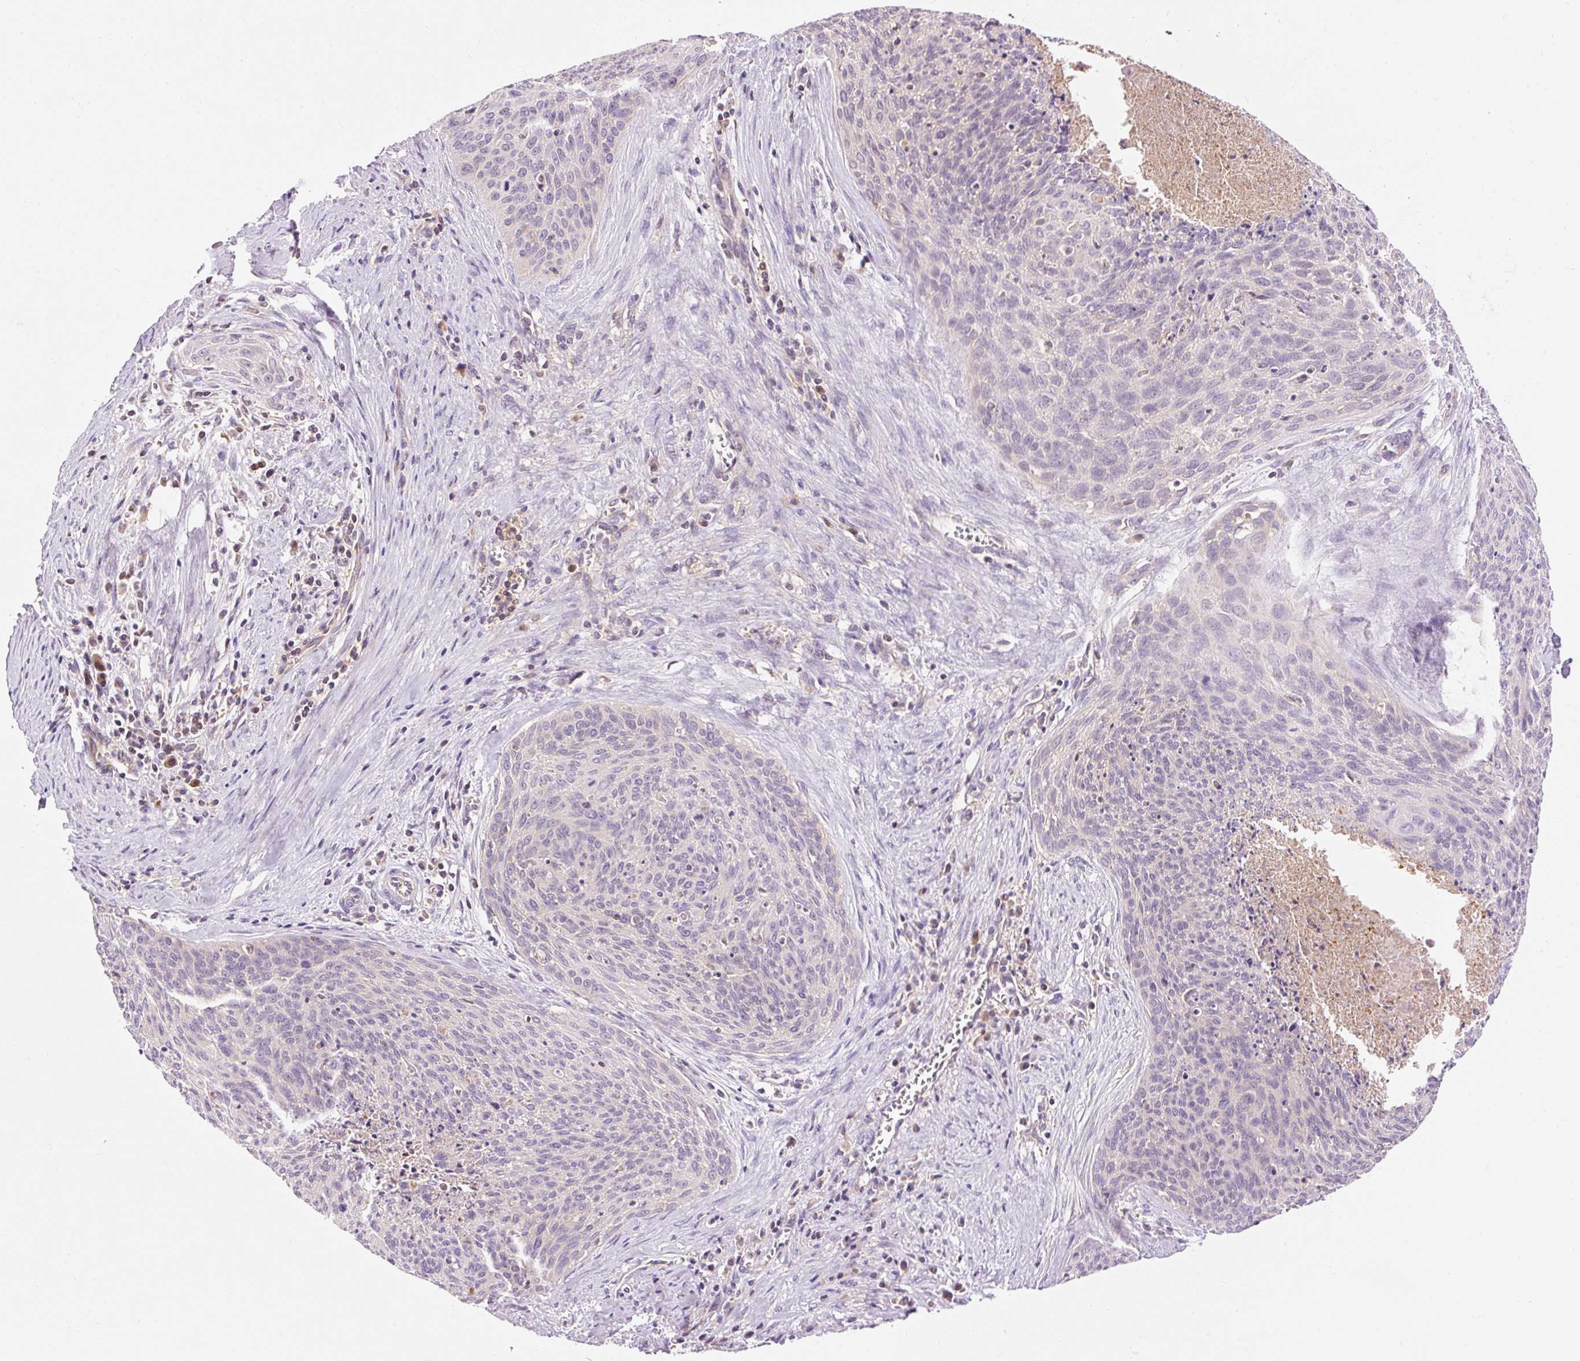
{"staining": {"intensity": "negative", "quantity": "none", "location": "none"}, "tissue": "cervical cancer", "cell_type": "Tumor cells", "image_type": "cancer", "snomed": [{"axis": "morphology", "description": "Squamous cell carcinoma, NOS"}, {"axis": "topography", "description": "Cervix"}], "caption": "Tumor cells show no significant protein expression in cervical cancer (squamous cell carcinoma).", "gene": "IMMT", "patient": {"sex": "female", "age": 55}}